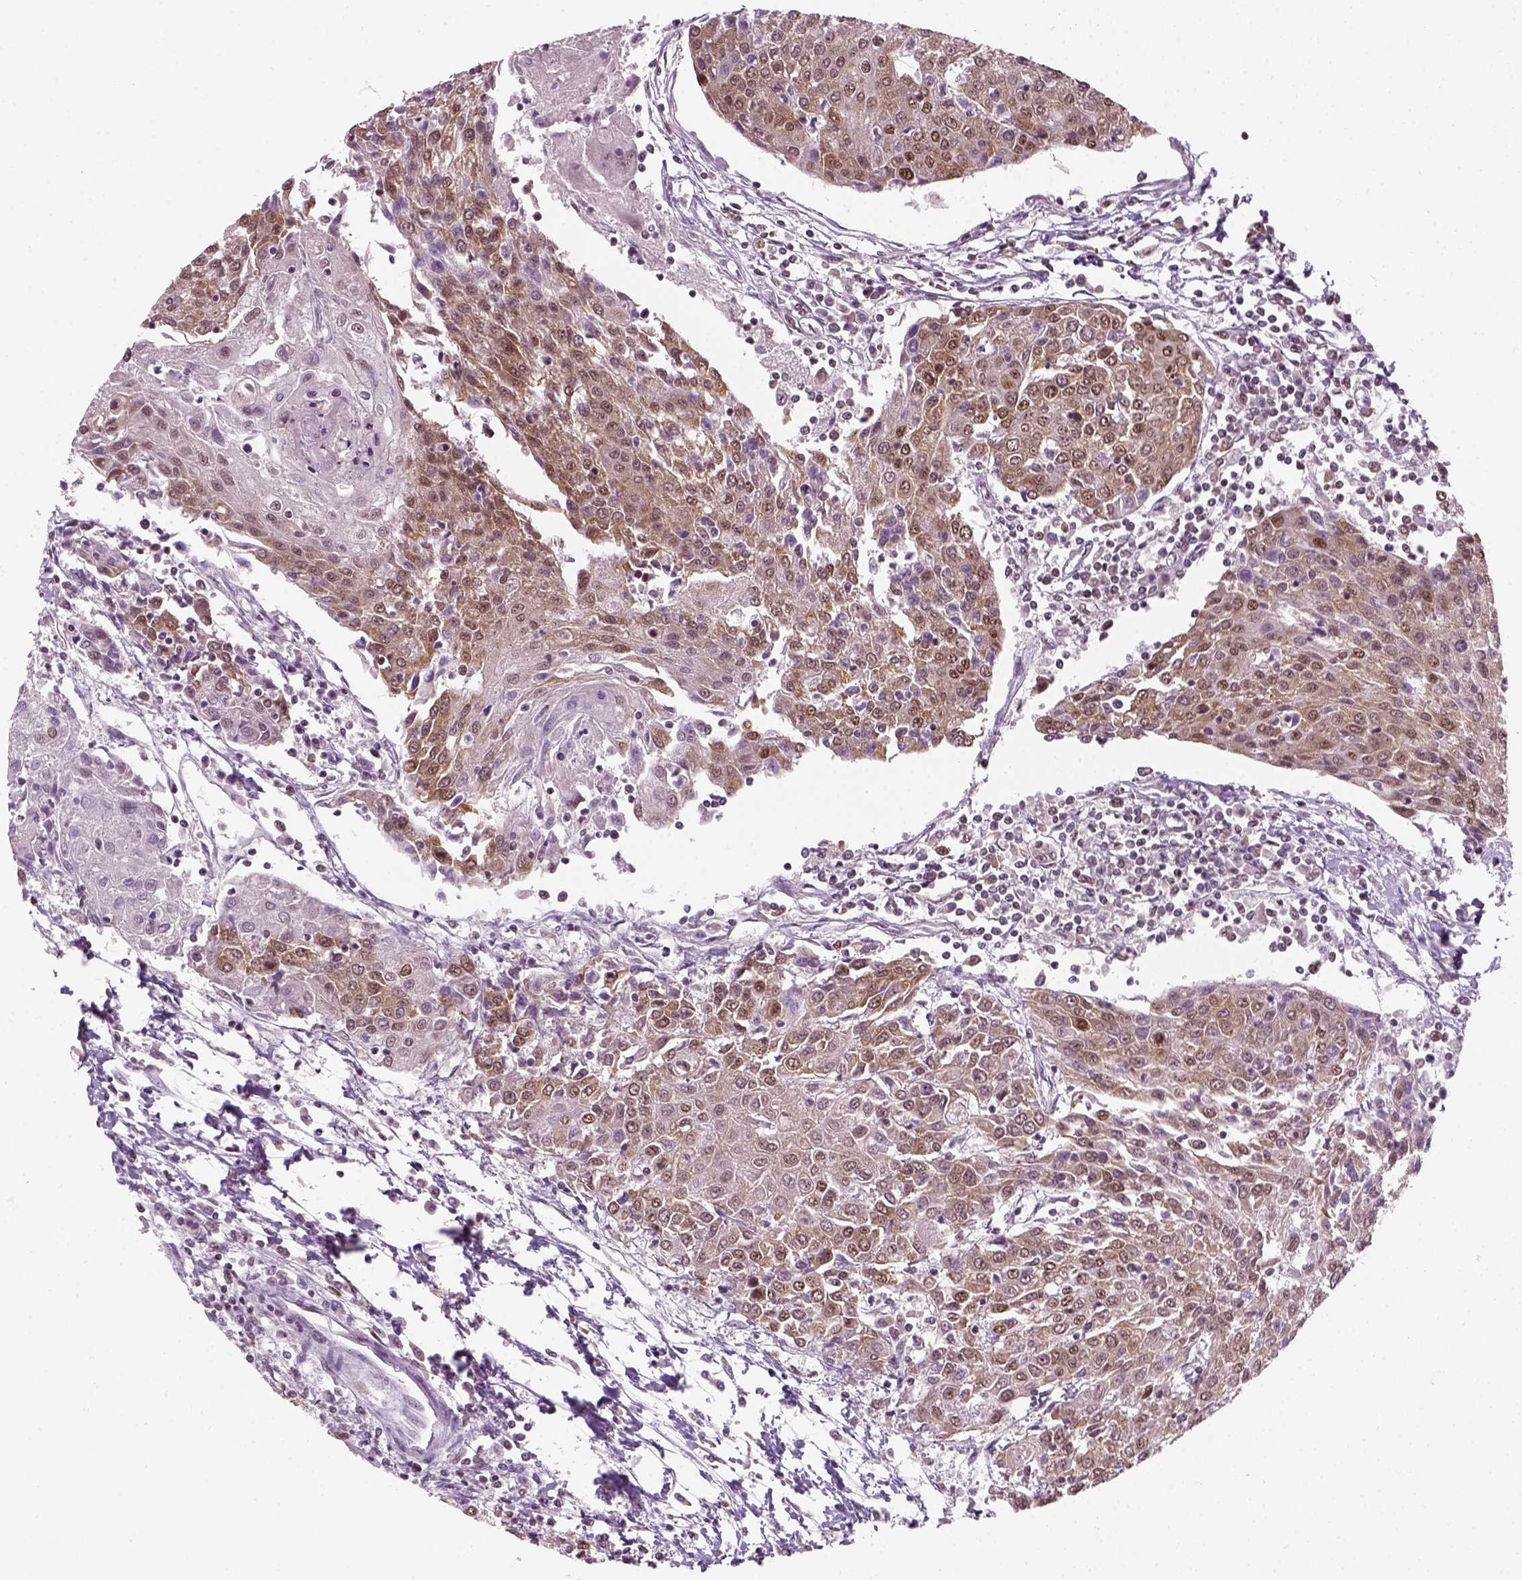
{"staining": {"intensity": "moderate", "quantity": "25%-75%", "location": "nuclear"}, "tissue": "urothelial cancer", "cell_type": "Tumor cells", "image_type": "cancer", "snomed": [{"axis": "morphology", "description": "Urothelial carcinoma, High grade"}, {"axis": "topography", "description": "Urinary bladder"}], "caption": "Urothelial carcinoma (high-grade) tissue reveals moderate nuclear expression in approximately 25%-75% of tumor cells, visualized by immunohistochemistry.", "gene": "GTF2F1", "patient": {"sex": "female", "age": 85}}